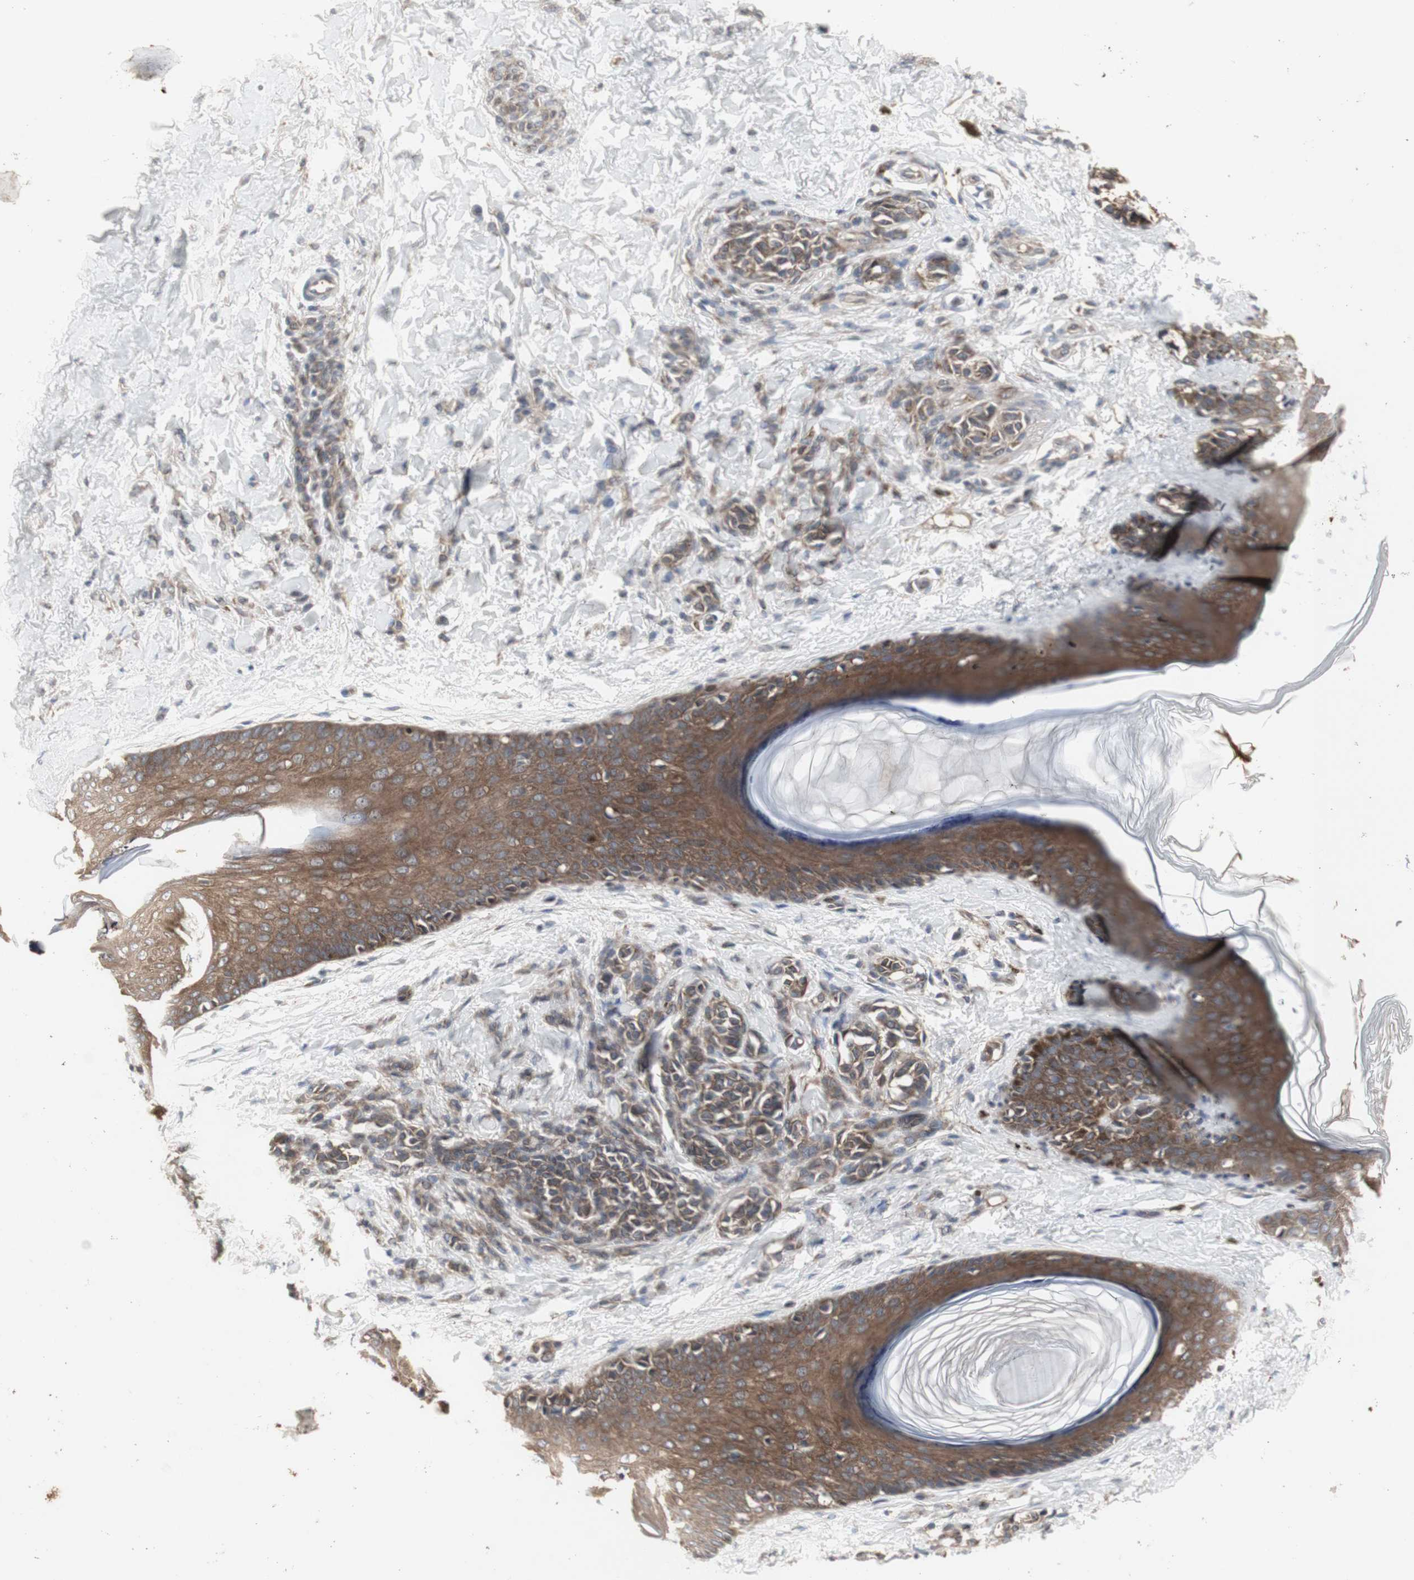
{"staining": {"intensity": "weak", "quantity": ">75%", "location": "cytoplasmic/membranous"}, "tissue": "skin", "cell_type": "Fibroblasts", "image_type": "normal", "snomed": [{"axis": "morphology", "description": "Normal tissue, NOS"}, {"axis": "topography", "description": "Skin"}], "caption": "This photomicrograph exhibits IHC staining of normal human skin, with low weak cytoplasmic/membranous expression in about >75% of fibroblasts.", "gene": "CHURC1", "patient": {"sex": "male", "age": 16}}